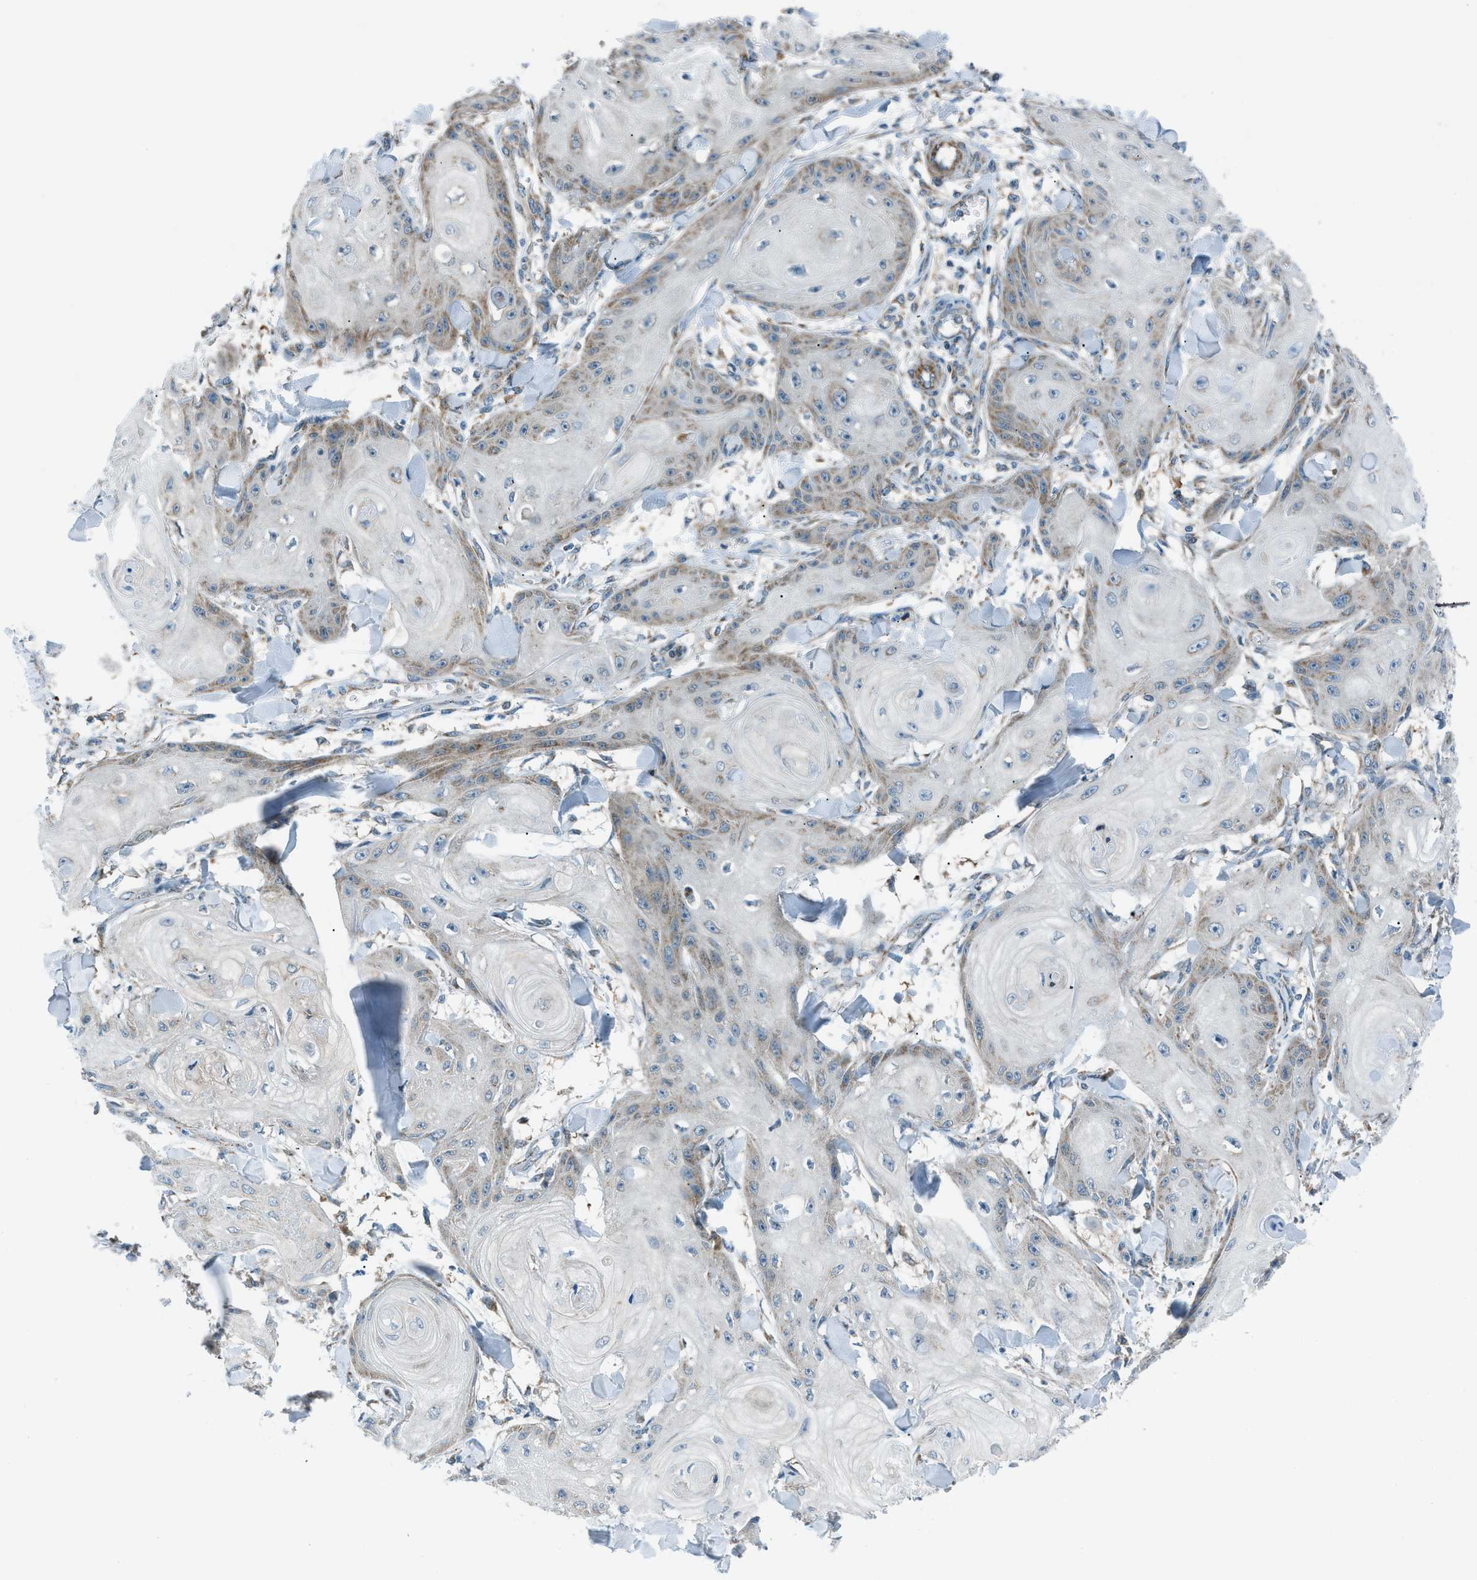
{"staining": {"intensity": "weak", "quantity": "25%-75%", "location": "cytoplasmic/membranous"}, "tissue": "skin cancer", "cell_type": "Tumor cells", "image_type": "cancer", "snomed": [{"axis": "morphology", "description": "Squamous cell carcinoma, NOS"}, {"axis": "topography", "description": "Skin"}], "caption": "Skin squamous cell carcinoma stained with a protein marker exhibits weak staining in tumor cells.", "gene": "PIGG", "patient": {"sex": "male", "age": 74}}